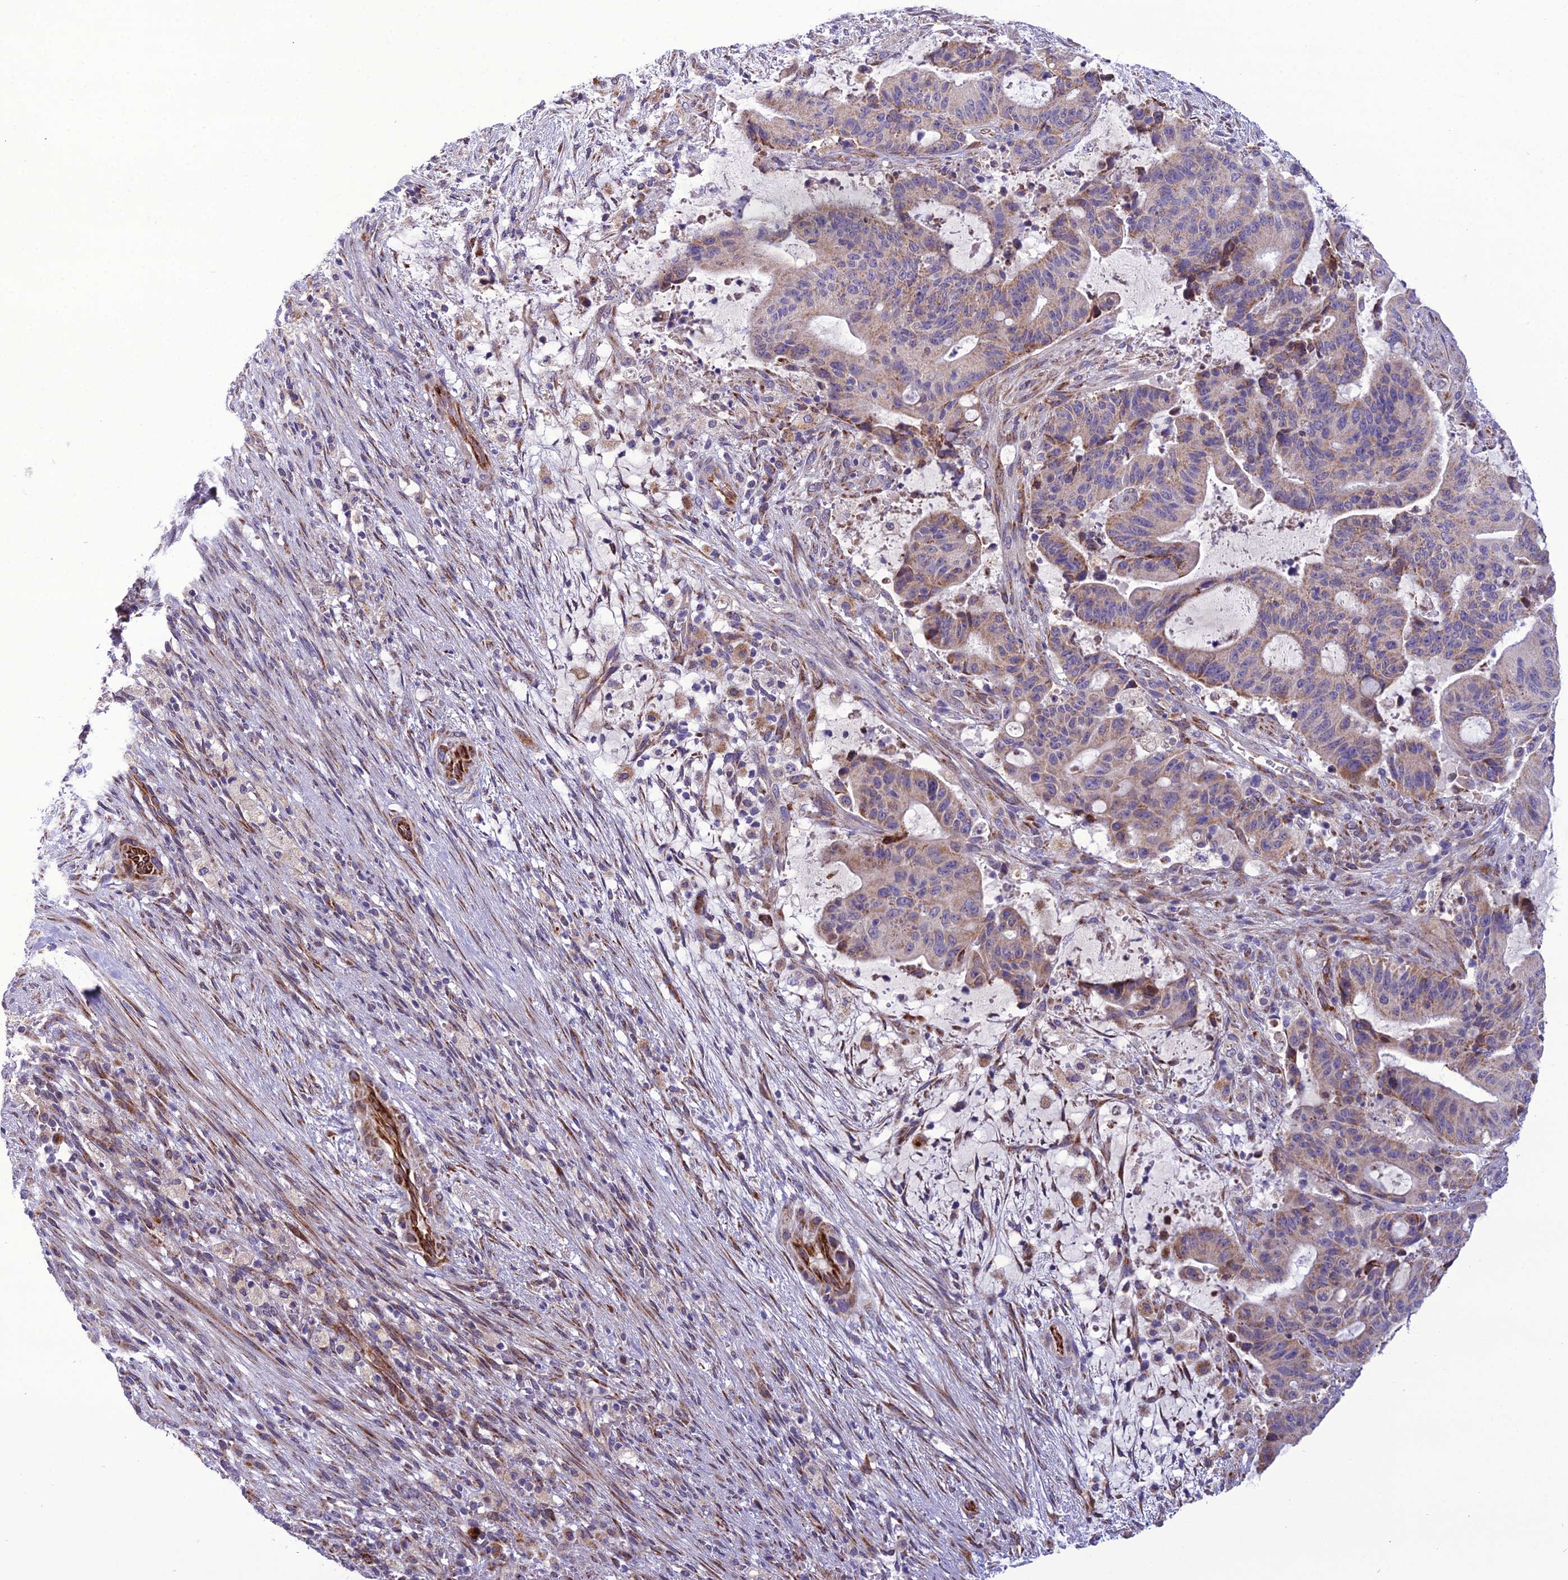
{"staining": {"intensity": "moderate", "quantity": "<25%", "location": "cytoplasmic/membranous"}, "tissue": "liver cancer", "cell_type": "Tumor cells", "image_type": "cancer", "snomed": [{"axis": "morphology", "description": "Normal tissue, NOS"}, {"axis": "morphology", "description": "Cholangiocarcinoma"}, {"axis": "topography", "description": "Liver"}, {"axis": "topography", "description": "Peripheral nerve tissue"}], "caption": "Liver cholangiocarcinoma stained with a protein marker displays moderate staining in tumor cells.", "gene": "NODAL", "patient": {"sex": "female", "age": 73}}